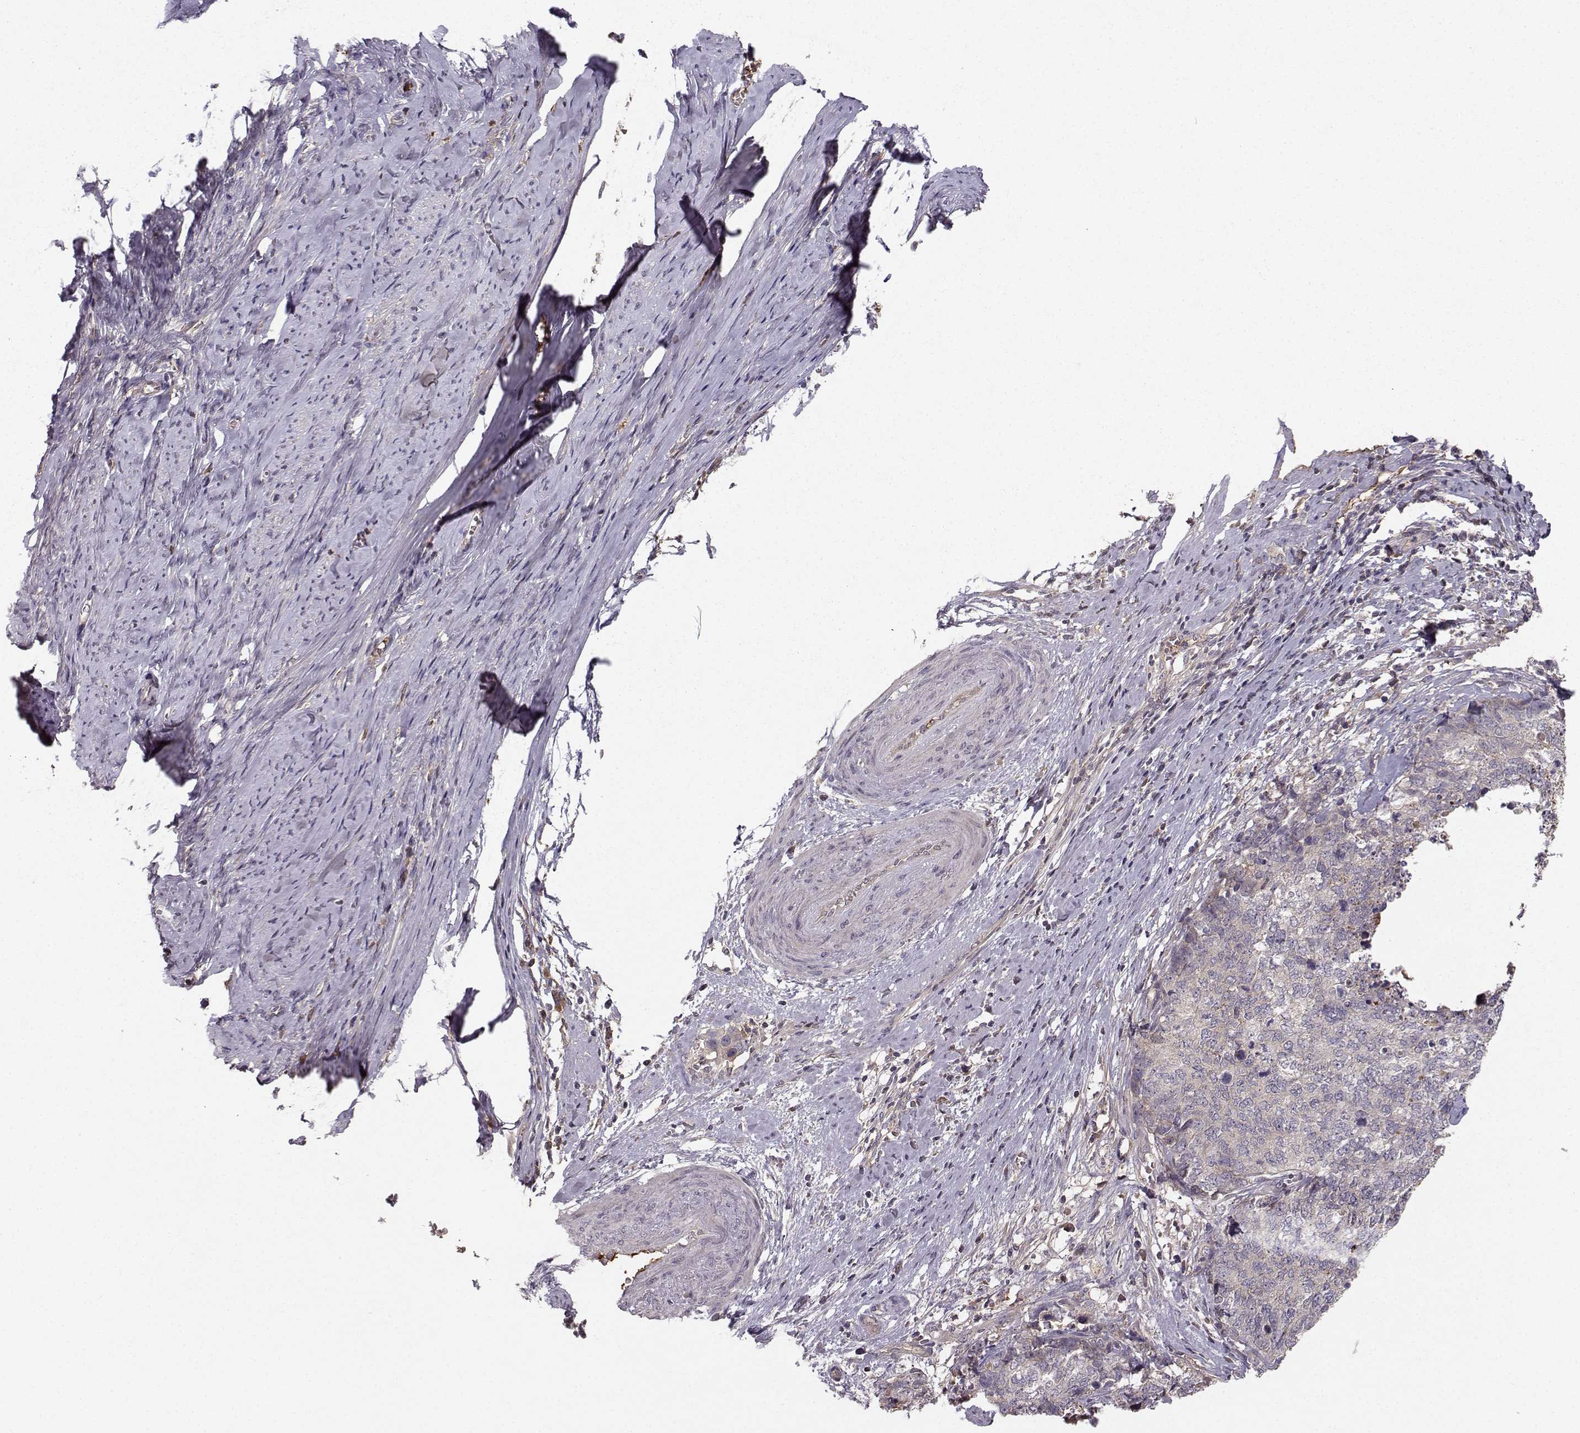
{"staining": {"intensity": "negative", "quantity": "none", "location": "none"}, "tissue": "cervical cancer", "cell_type": "Tumor cells", "image_type": "cancer", "snomed": [{"axis": "morphology", "description": "Squamous cell carcinoma, NOS"}, {"axis": "topography", "description": "Cervix"}], "caption": "Cervical squamous cell carcinoma stained for a protein using immunohistochemistry (IHC) demonstrates no staining tumor cells.", "gene": "WNT6", "patient": {"sex": "female", "age": 63}}